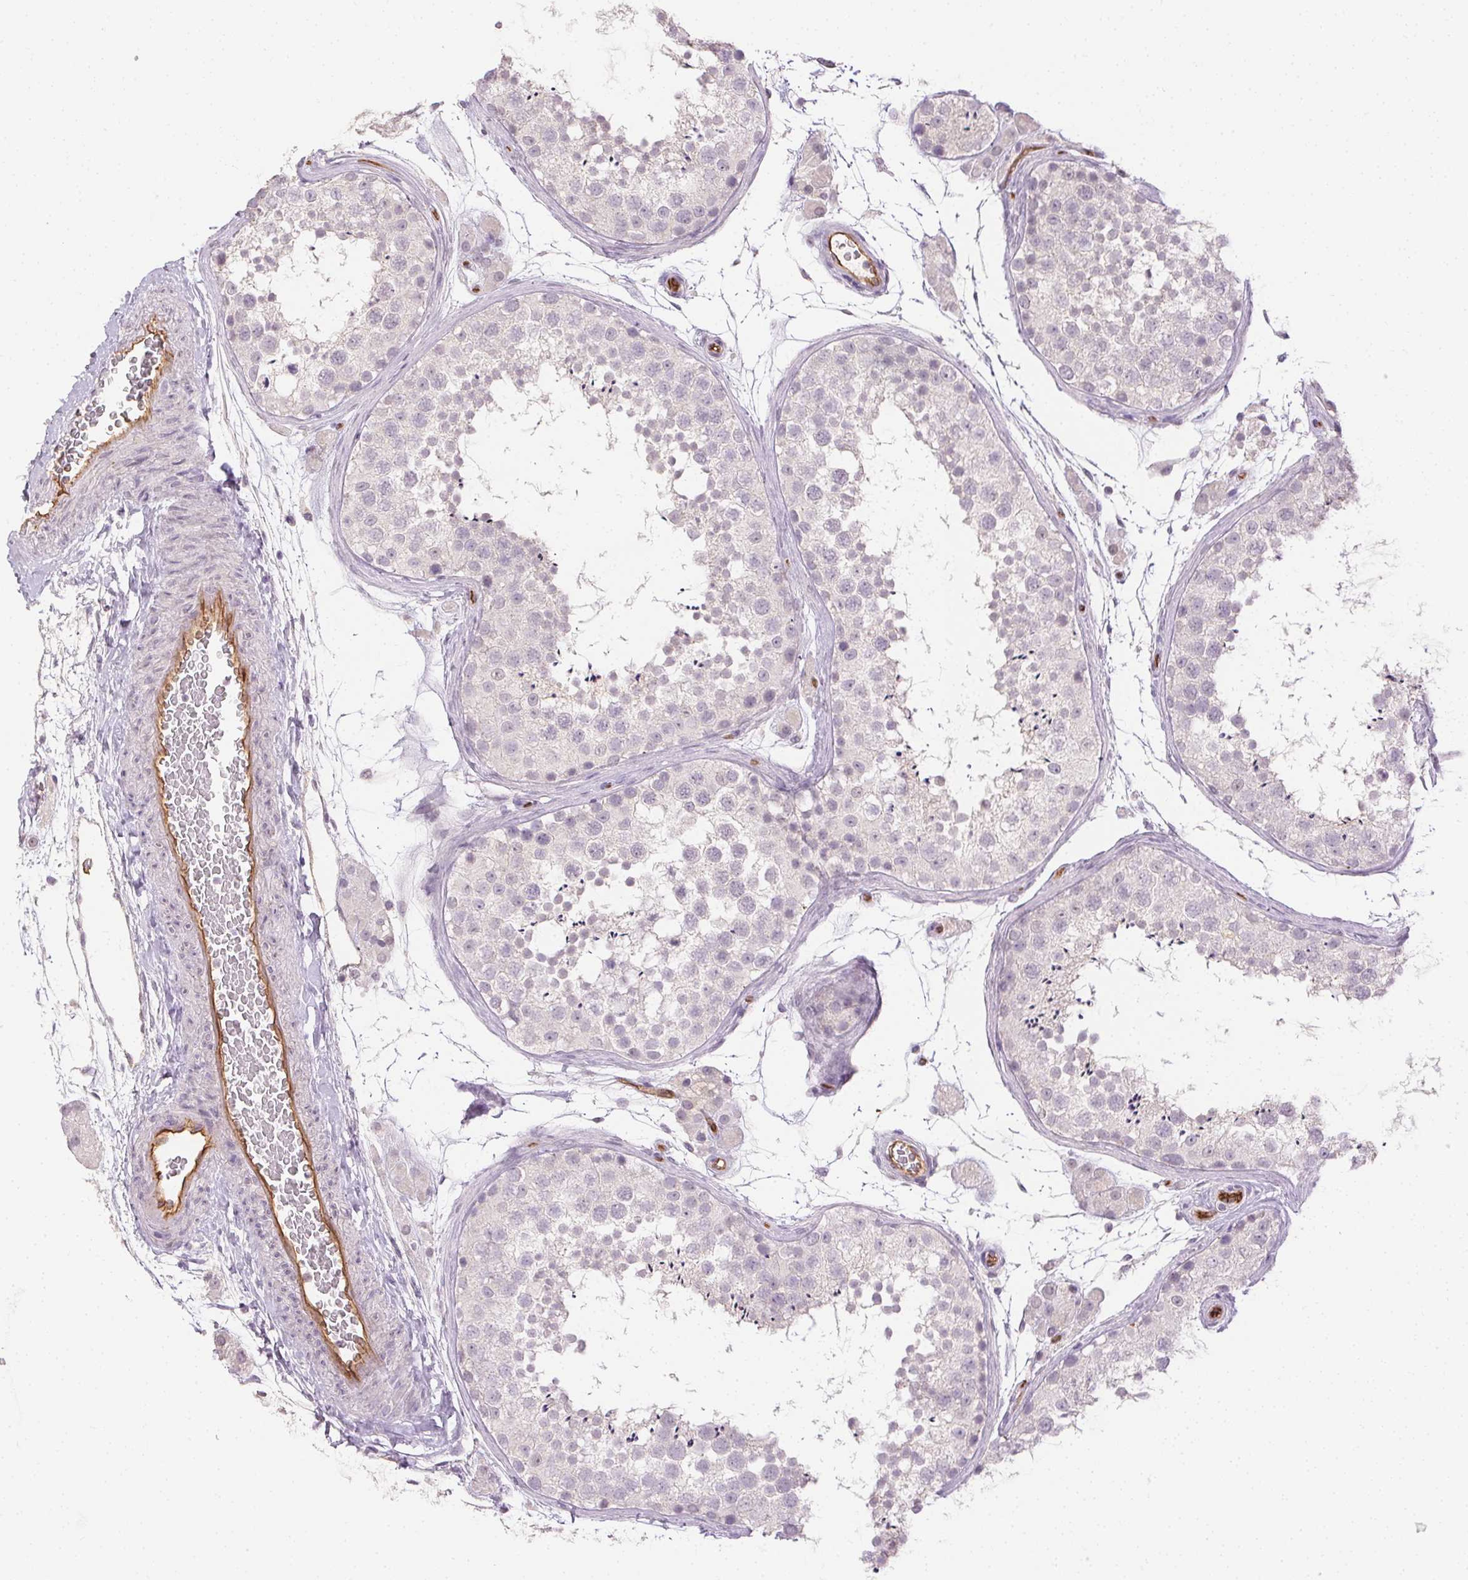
{"staining": {"intensity": "negative", "quantity": "none", "location": "none"}, "tissue": "testis", "cell_type": "Cells in seminiferous ducts", "image_type": "normal", "snomed": [{"axis": "morphology", "description": "Normal tissue, NOS"}, {"axis": "topography", "description": "Testis"}], "caption": "The image reveals no significant expression in cells in seminiferous ducts of testis.", "gene": "PODXL", "patient": {"sex": "male", "age": 41}}